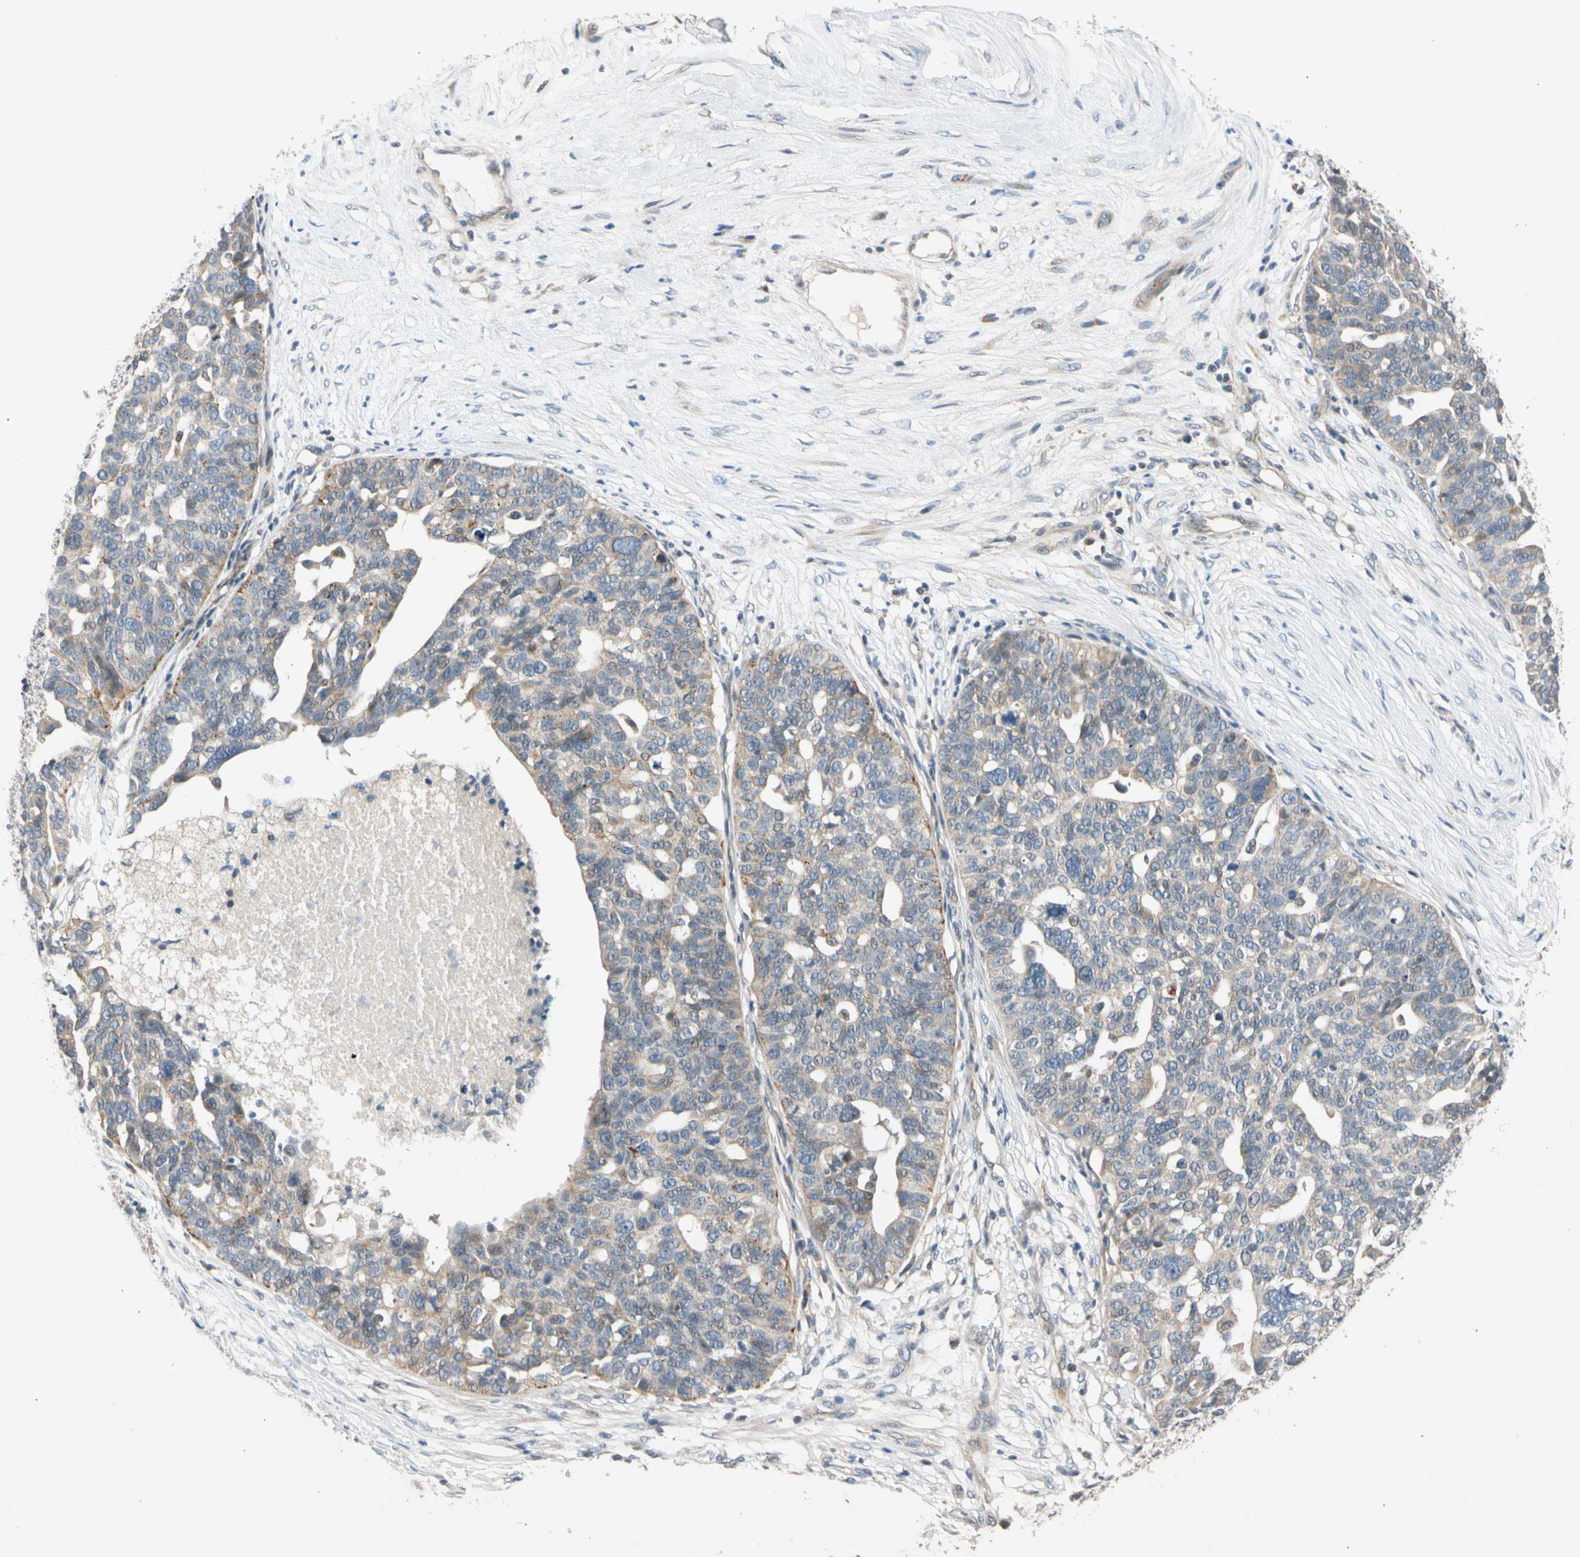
{"staining": {"intensity": "weak", "quantity": "<25%", "location": "cytoplasmic/membranous"}, "tissue": "ovarian cancer", "cell_type": "Tumor cells", "image_type": "cancer", "snomed": [{"axis": "morphology", "description": "Cystadenocarcinoma, serous, NOS"}, {"axis": "topography", "description": "Ovary"}], "caption": "Tumor cells are negative for protein expression in human ovarian cancer.", "gene": "CNST", "patient": {"sex": "female", "age": 59}}